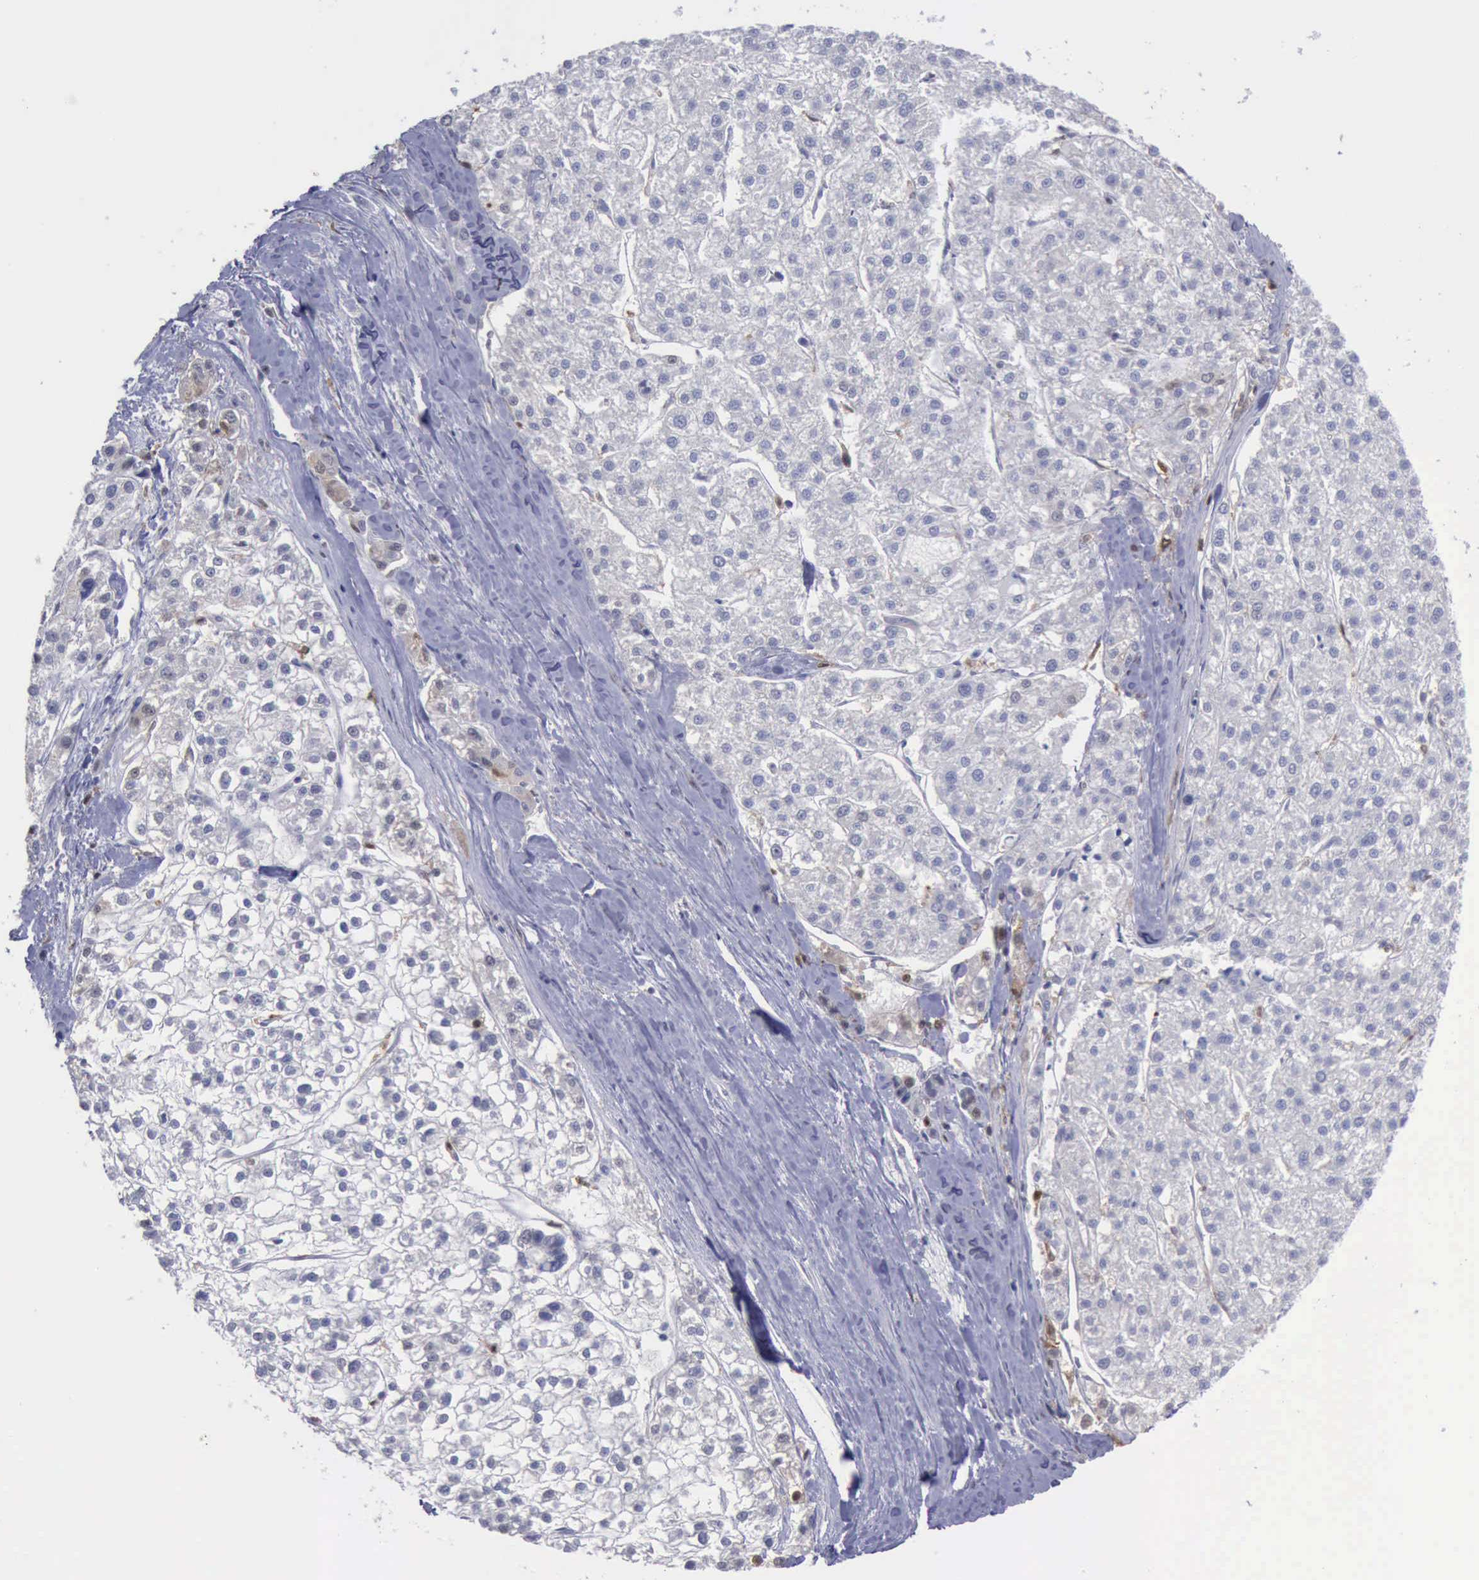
{"staining": {"intensity": "negative", "quantity": "none", "location": "none"}, "tissue": "liver cancer", "cell_type": "Tumor cells", "image_type": "cancer", "snomed": [{"axis": "morphology", "description": "Carcinoma, Hepatocellular, NOS"}, {"axis": "topography", "description": "Liver"}], "caption": "Tumor cells are negative for protein expression in human liver hepatocellular carcinoma. The staining is performed using DAB (3,3'-diaminobenzidine) brown chromogen with nuclei counter-stained in using hematoxylin.", "gene": "STAT1", "patient": {"sex": "female", "age": 85}}